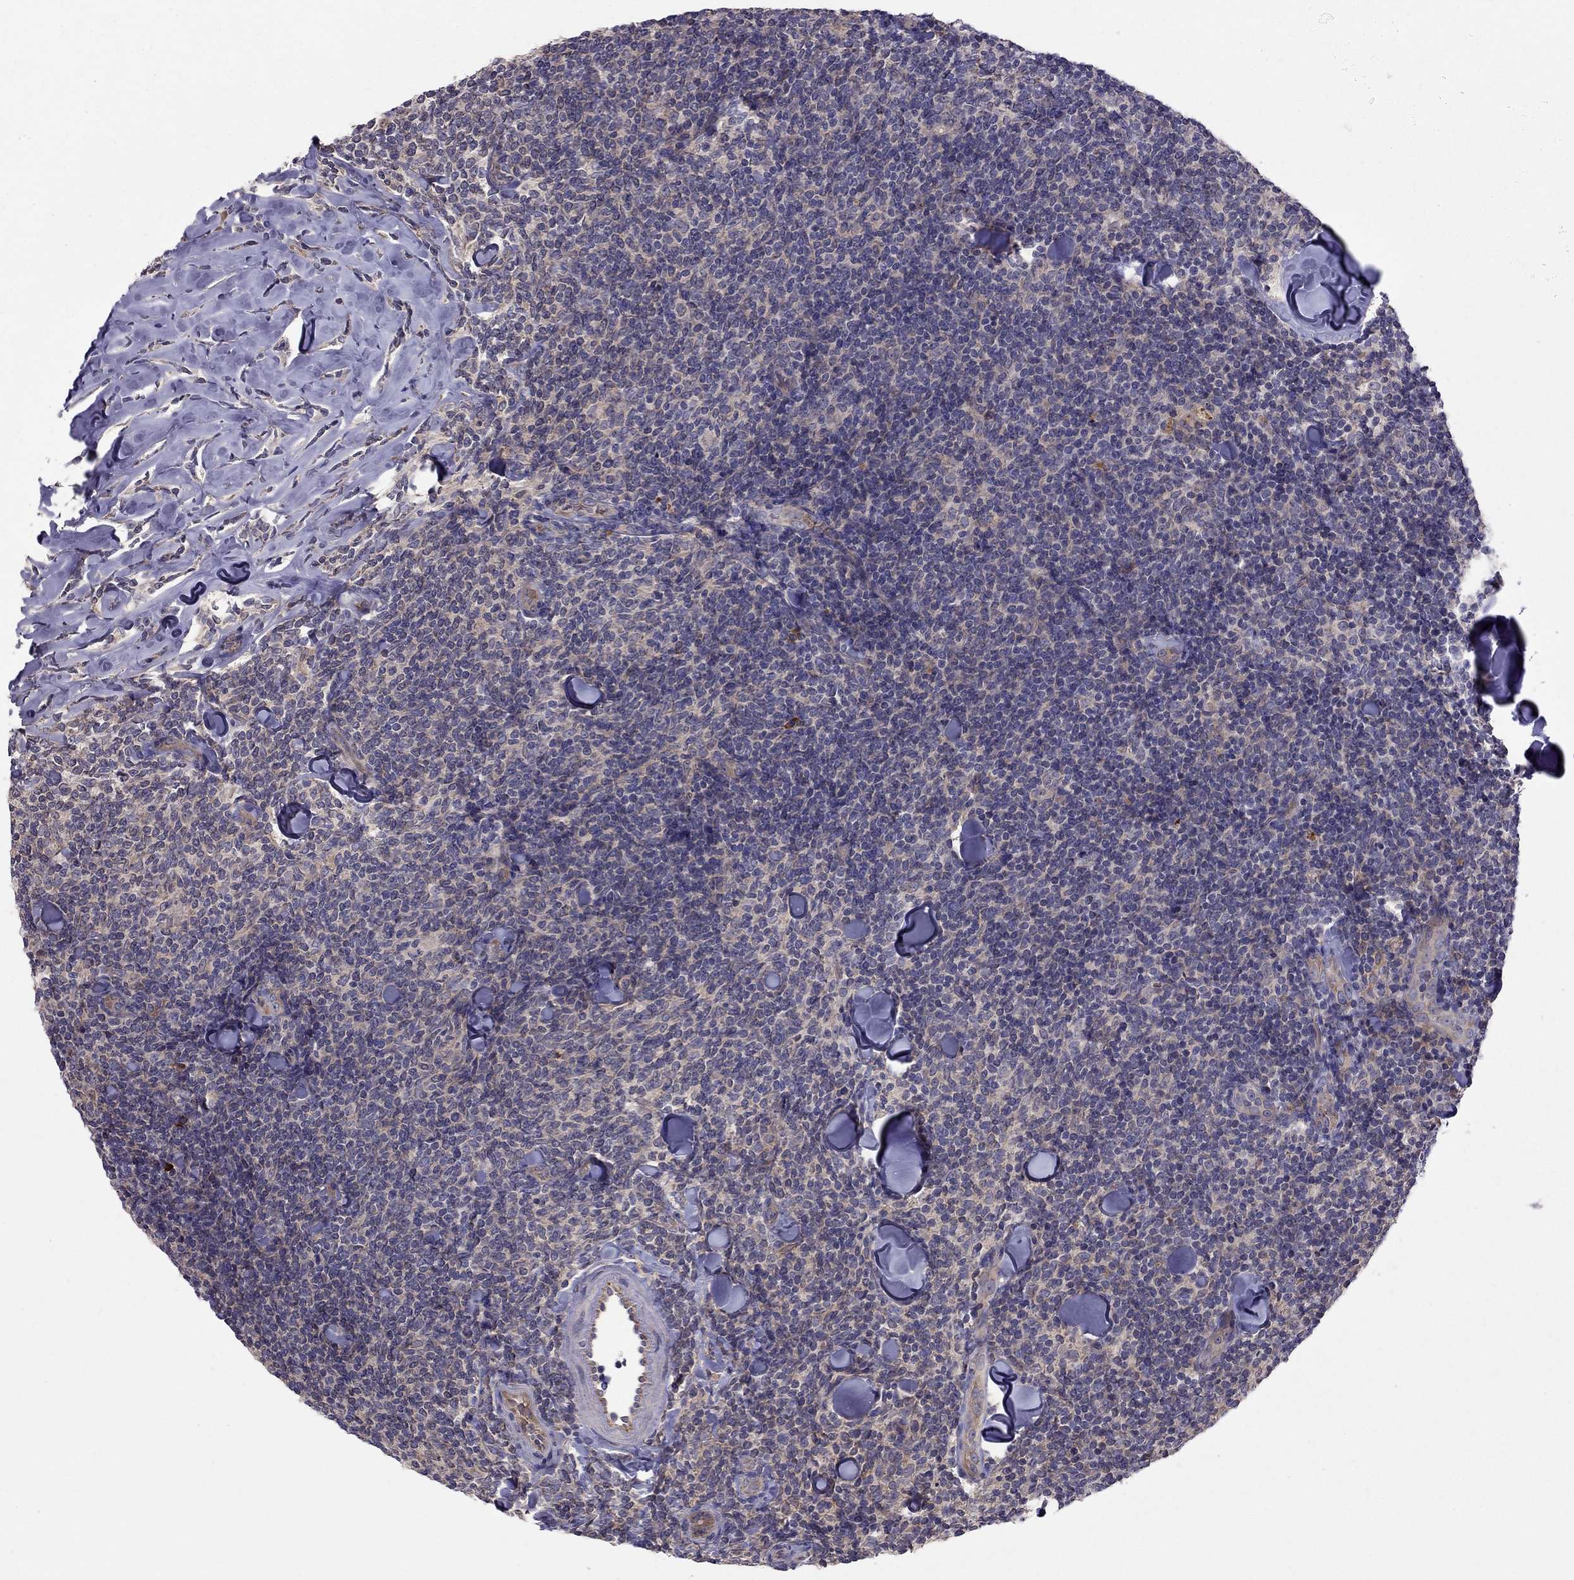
{"staining": {"intensity": "negative", "quantity": "none", "location": "none"}, "tissue": "lymphoma", "cell_type": "Tumor cells", "image_type": "cancer", "snomed": [{"axis": "morphology", "description": "Malignant lymphoma, non-Hodgkin's type, Low grade"}, {"axis": "topography", "description": "Lymph node"}], "caption": "DAB immunohistochemical staining of human lymphoma displays no significant positivity in tumor cells.", "gene": "PIK3CG", "patient": {"sex": "female", "age": 56}}